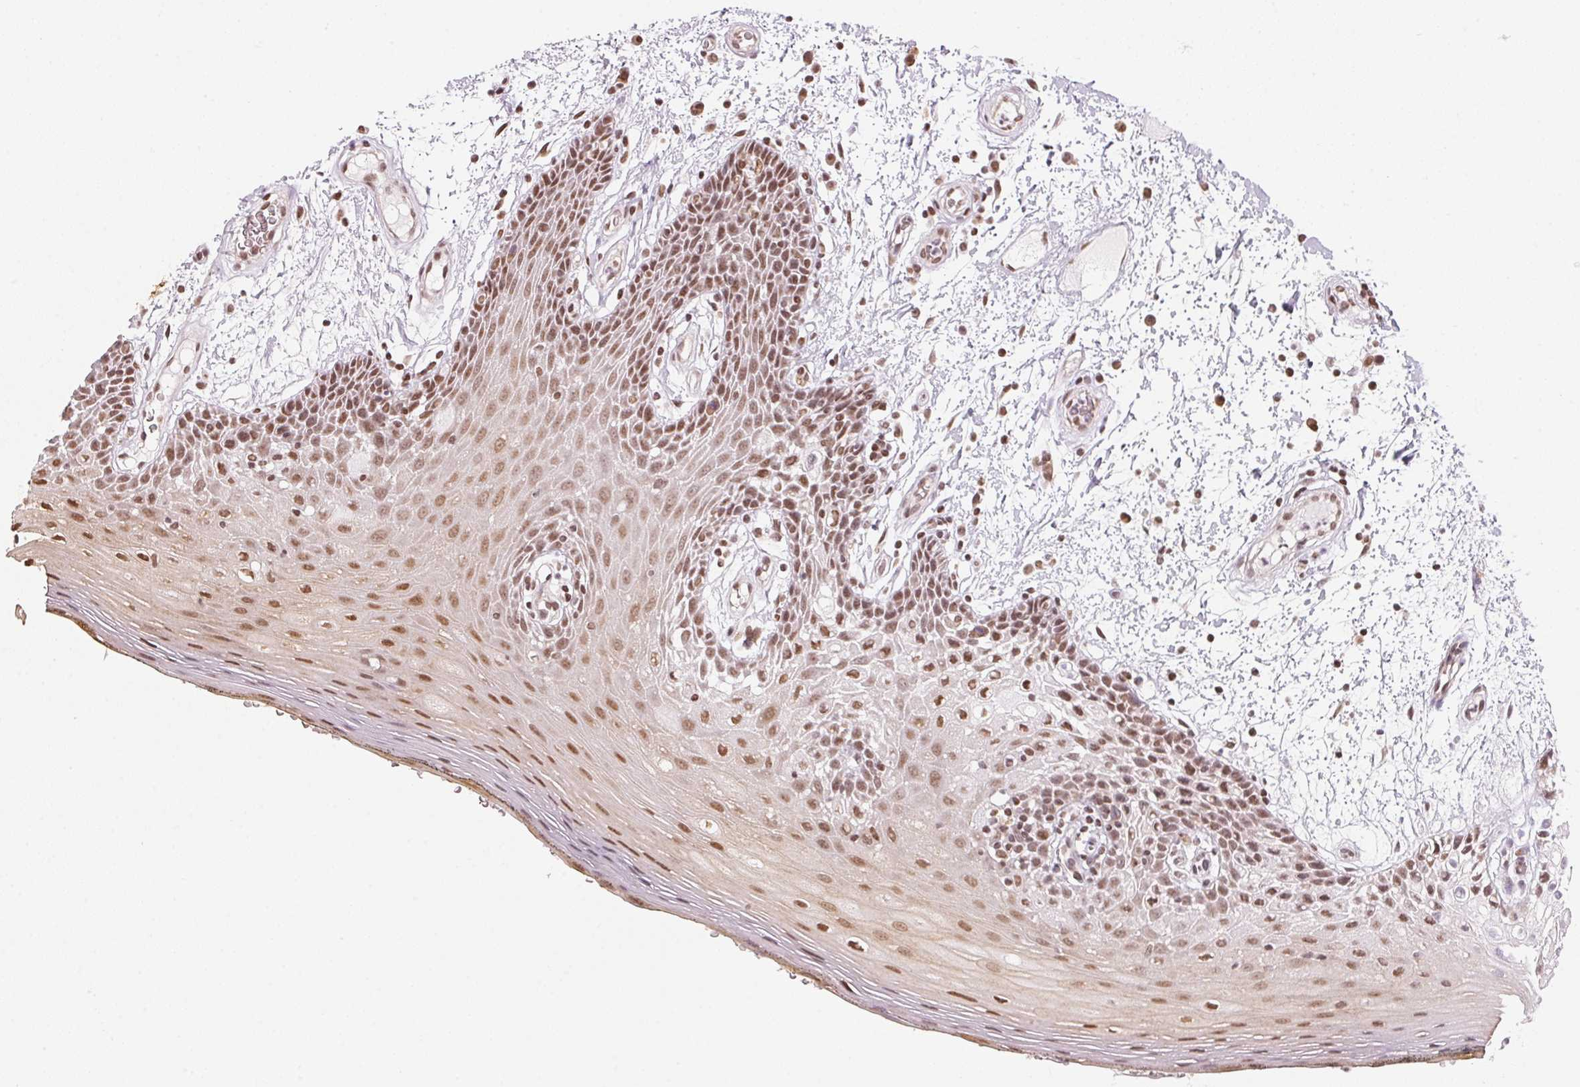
{"staining": {"intensity": "moderate", "quantity": ">75%", "location": "nuclear"}, "tissue": "oral mucosa", "cell_type": "Squamous epithelial cells", "image_type": "normal", "snomed": [{"axis": "morphology", "description": "Normal tissue, NOS"}, {"axis": "morphology", "description": "Squamous cell carcinoma, NOS"}, {"axis": "topography", "description": "Oral tissue"}, {"axis": "topography", "description": "Head-Neck"}], "caption": "The image shows a brown stain indicating the presence of a protein in the nuclear of squamous epithelial cells in oral mucosa. Nuclei are stained in blue.", "gene": "KAT6A", "patient": {"sex": "male", "age": 52}}